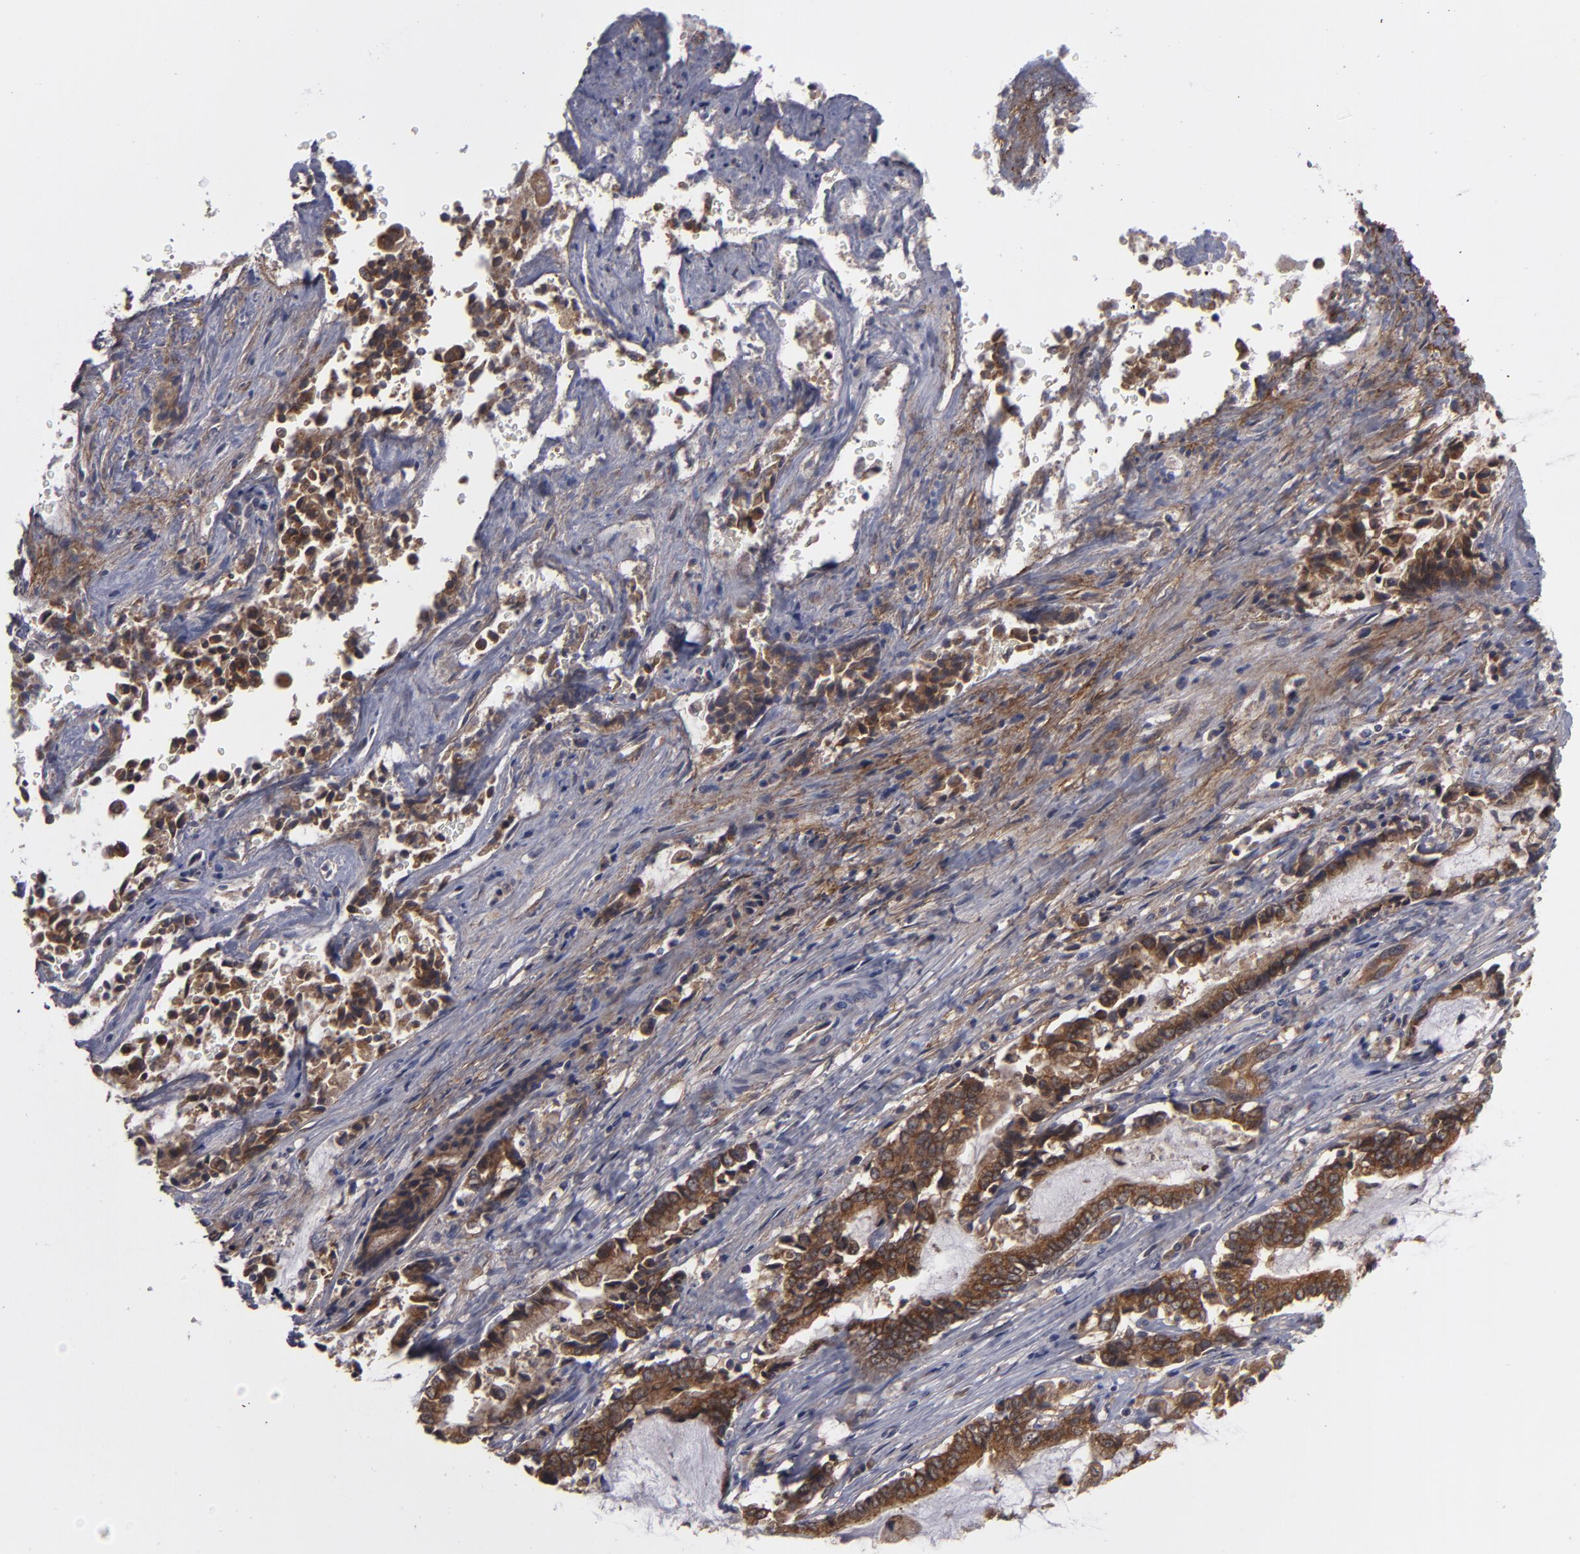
{"staining": {"intensity": "moderate", "quantity": ">75%", "location": "cytoplasmic/membranous"}, "tissue": "liver cancer", "cell_type": "Tumor cells", "image_type": "cancer", "snomed": [{"axis": "morphology", "description": "Cholangiocarcinoma"}, {"axis": "topography", "description": "Liver"}], "caption": "Tumor cells reveal moderate cytoplasmic/membranous staining in about >75% of cells in liver cholangiocarcinoma.", "gene": "BMP6", "patient": {"sex": "male", "age": 57}}